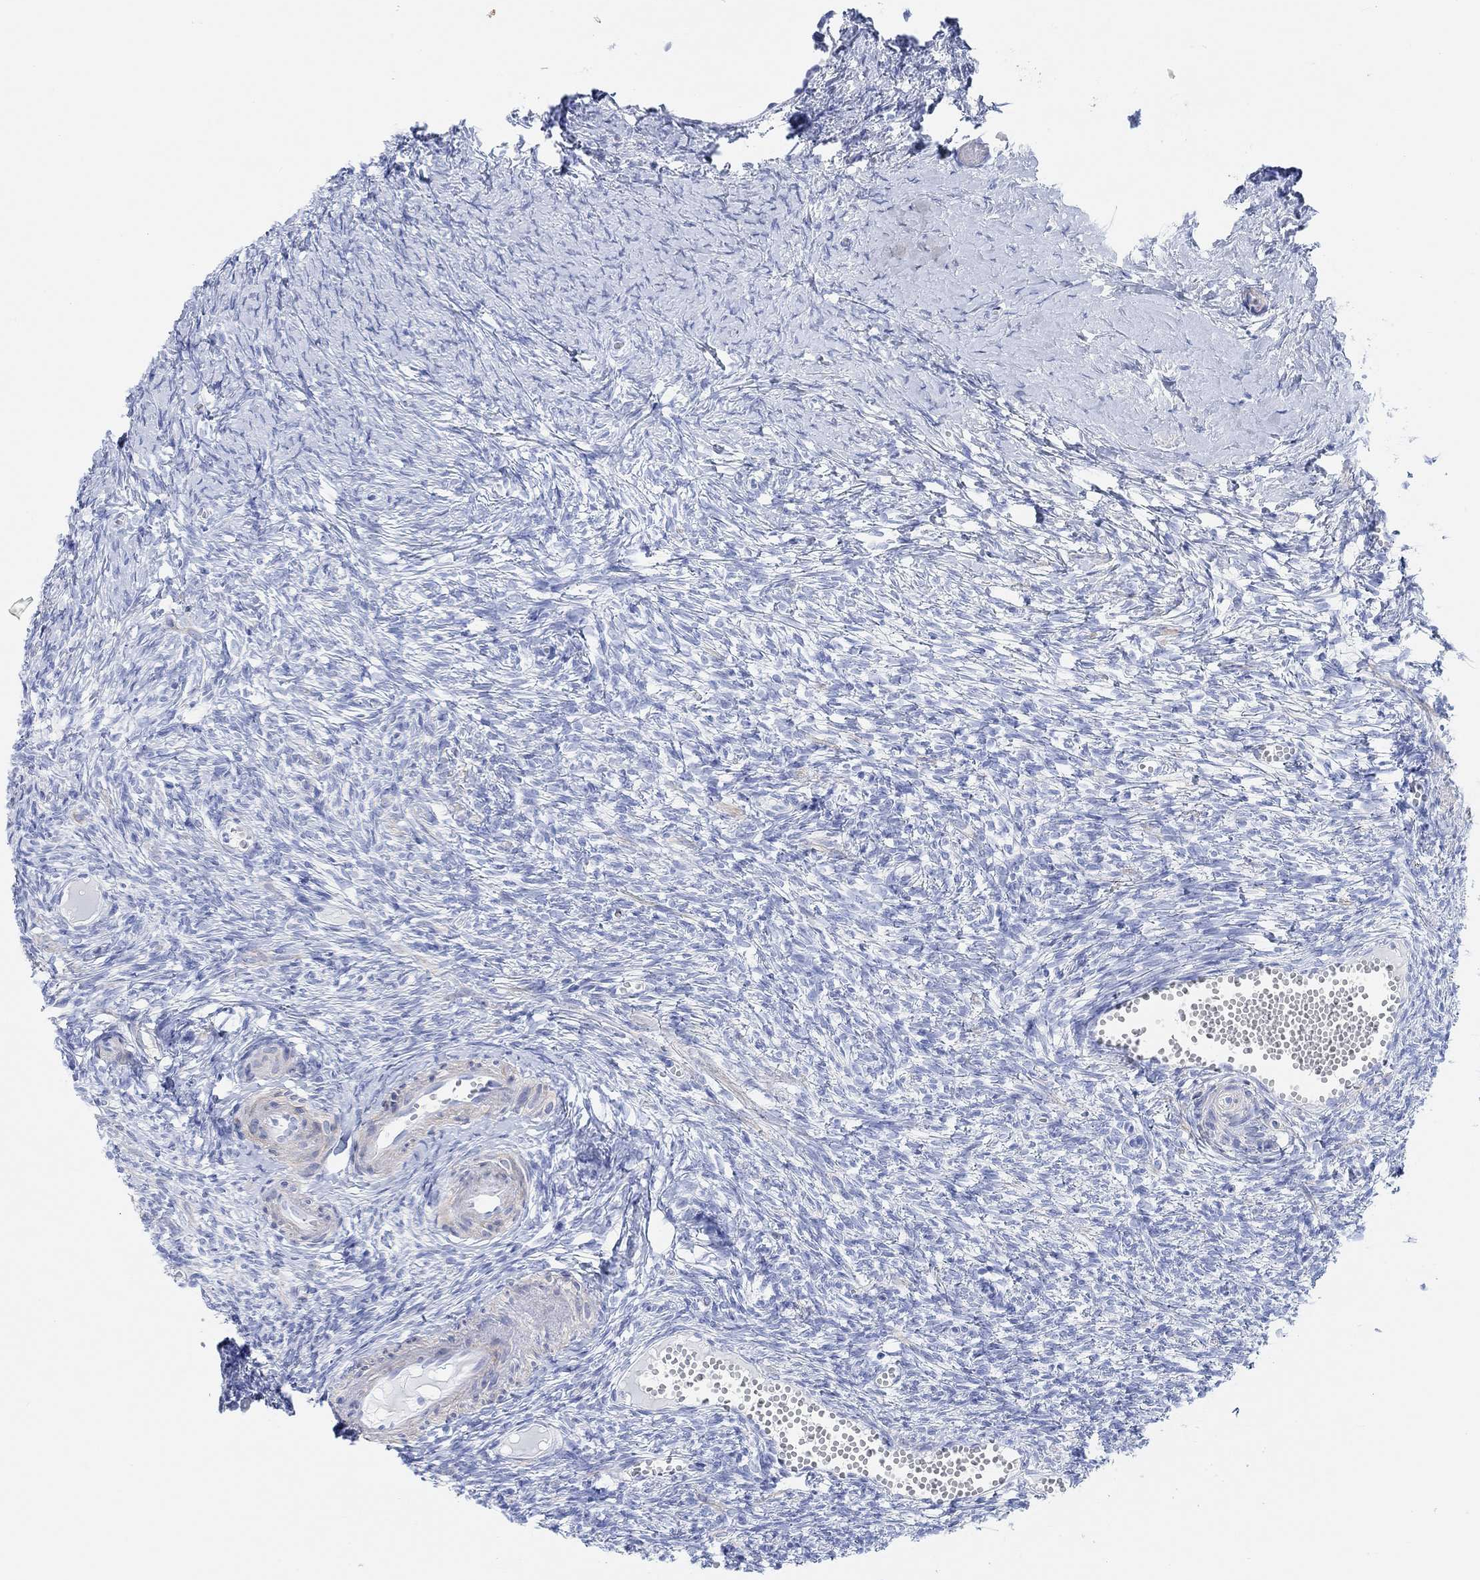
{"staining": {"intensity": "negative", "quantity": "none", "location": "none"}, "tissue": "ovary", "cell_type": "Follicle cells", "image_type": "normal", "snomed": [{"axis": "morphology", "description": "Normal tissue, NOS"}, {"axis": "topography", "description": "Ovary"}], "caption": "DAB (3,3'-diaminobenzidine) immunohistochemical staining of benign human ovary displays no significant positivity in follicle cells.", "gene": "ANKRD33", "patient": {"sex": "female", "age": 43}}